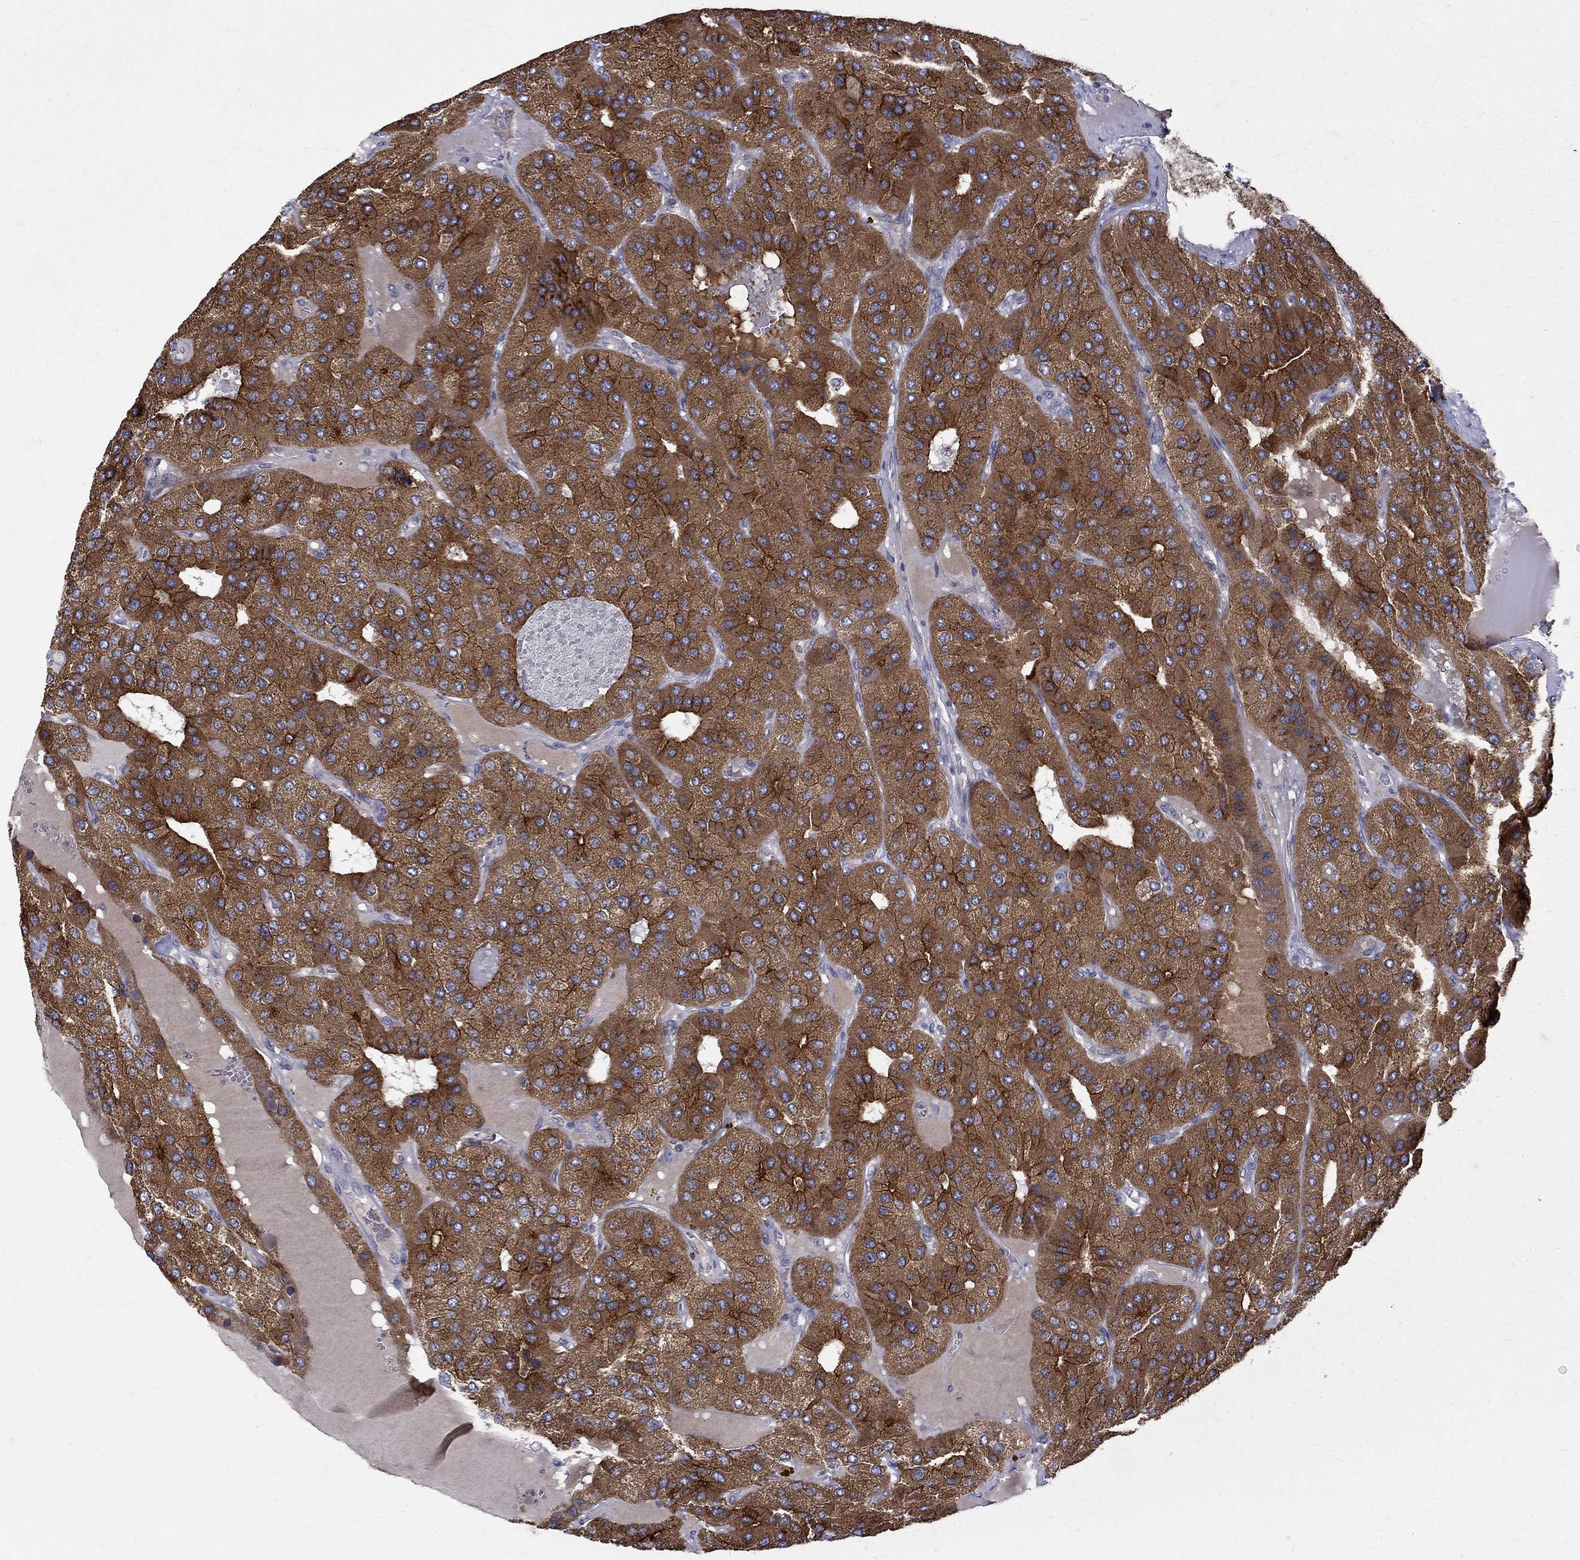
{"staining": {"intensity": "strong", "quantity": ">75%", "location": "cytoplasmic/membranous"}, "tissue": "parathyroid gland", "cell_type": "Glandular cells", "image_type": "normal", "snomed": [{"axis": "morphology", "description": "Normal tissue, NOS"}, {"axis": "morphology", "description": "Adenoma, NOS"}, {"axis": "topography", "description": "Parathyroid gland"}], "caption": "Protein staining of normal parathyroid gland demonstrates strong cytoplasmic/membranous staining in about >75% of glandular cells. (DAB (3,3'-diaminobenzidine) IHC with brightfield microscopy, high magnification).", "gene": "SH2B1", "patient": {"sex": "female", "age": 86}}